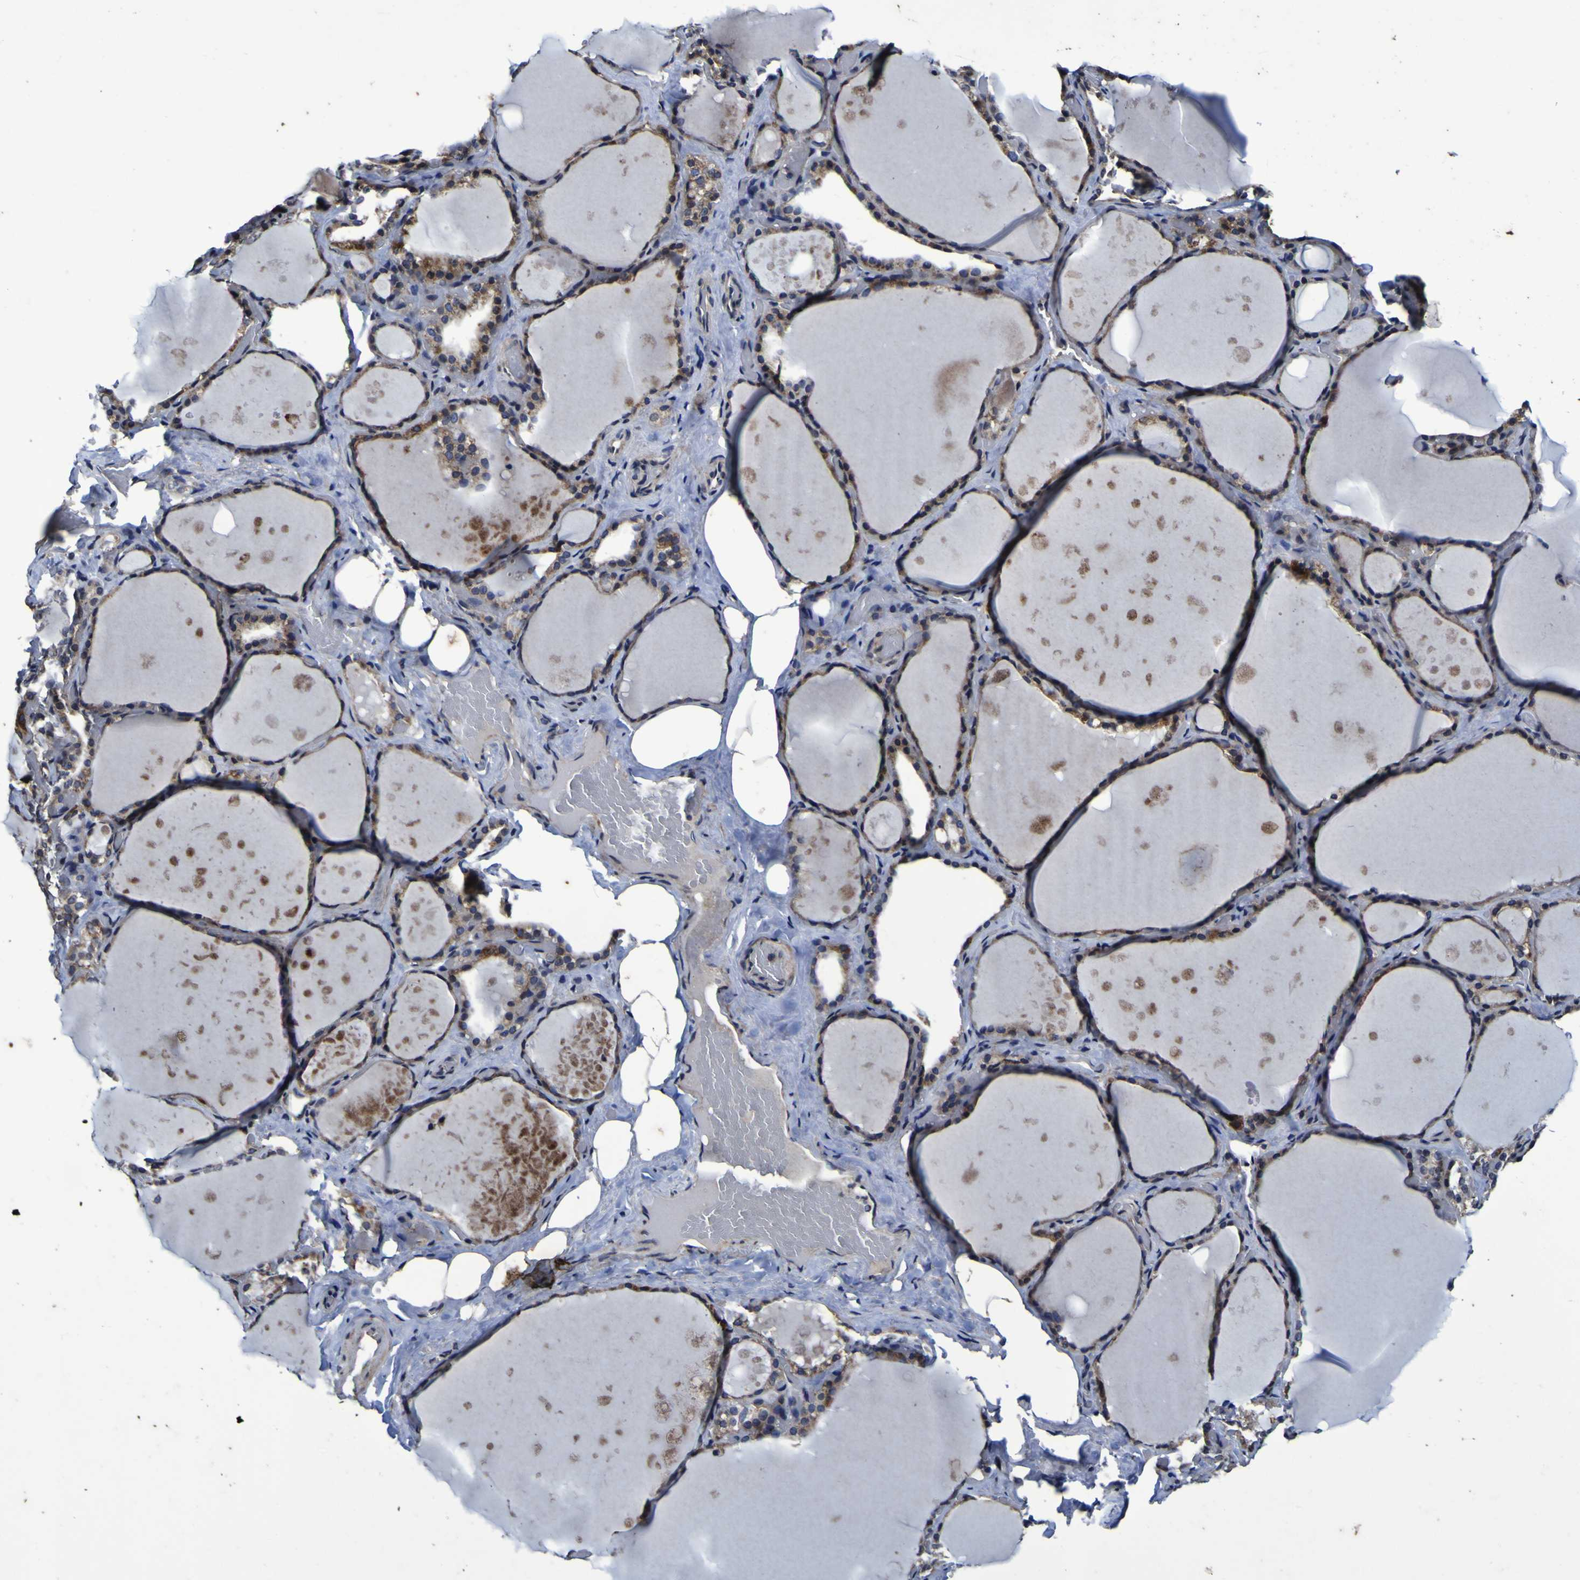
{"staining": {"intensity": "moderate", "quantity": ">75%", "location": "cytoplasmic/membranous"}, "tissue": "thyroid gland", "cell_type": "Glandular cells", "image_type": "normal", "snomed": [{"axis": "morphology", "description": "Normal tissue, NOS"}, {"axis": "topography", "description": "Thyroid gland"}], "caption": "This histopathology image reveals immunohistochemistry staining of unremarkable human thyroid gland, with medium moderate cytoplasmic/membranous expression in approximately >75% of glandular cells.", "gene": "P3H1", "patient": {"sex": "male", "age": 61}}